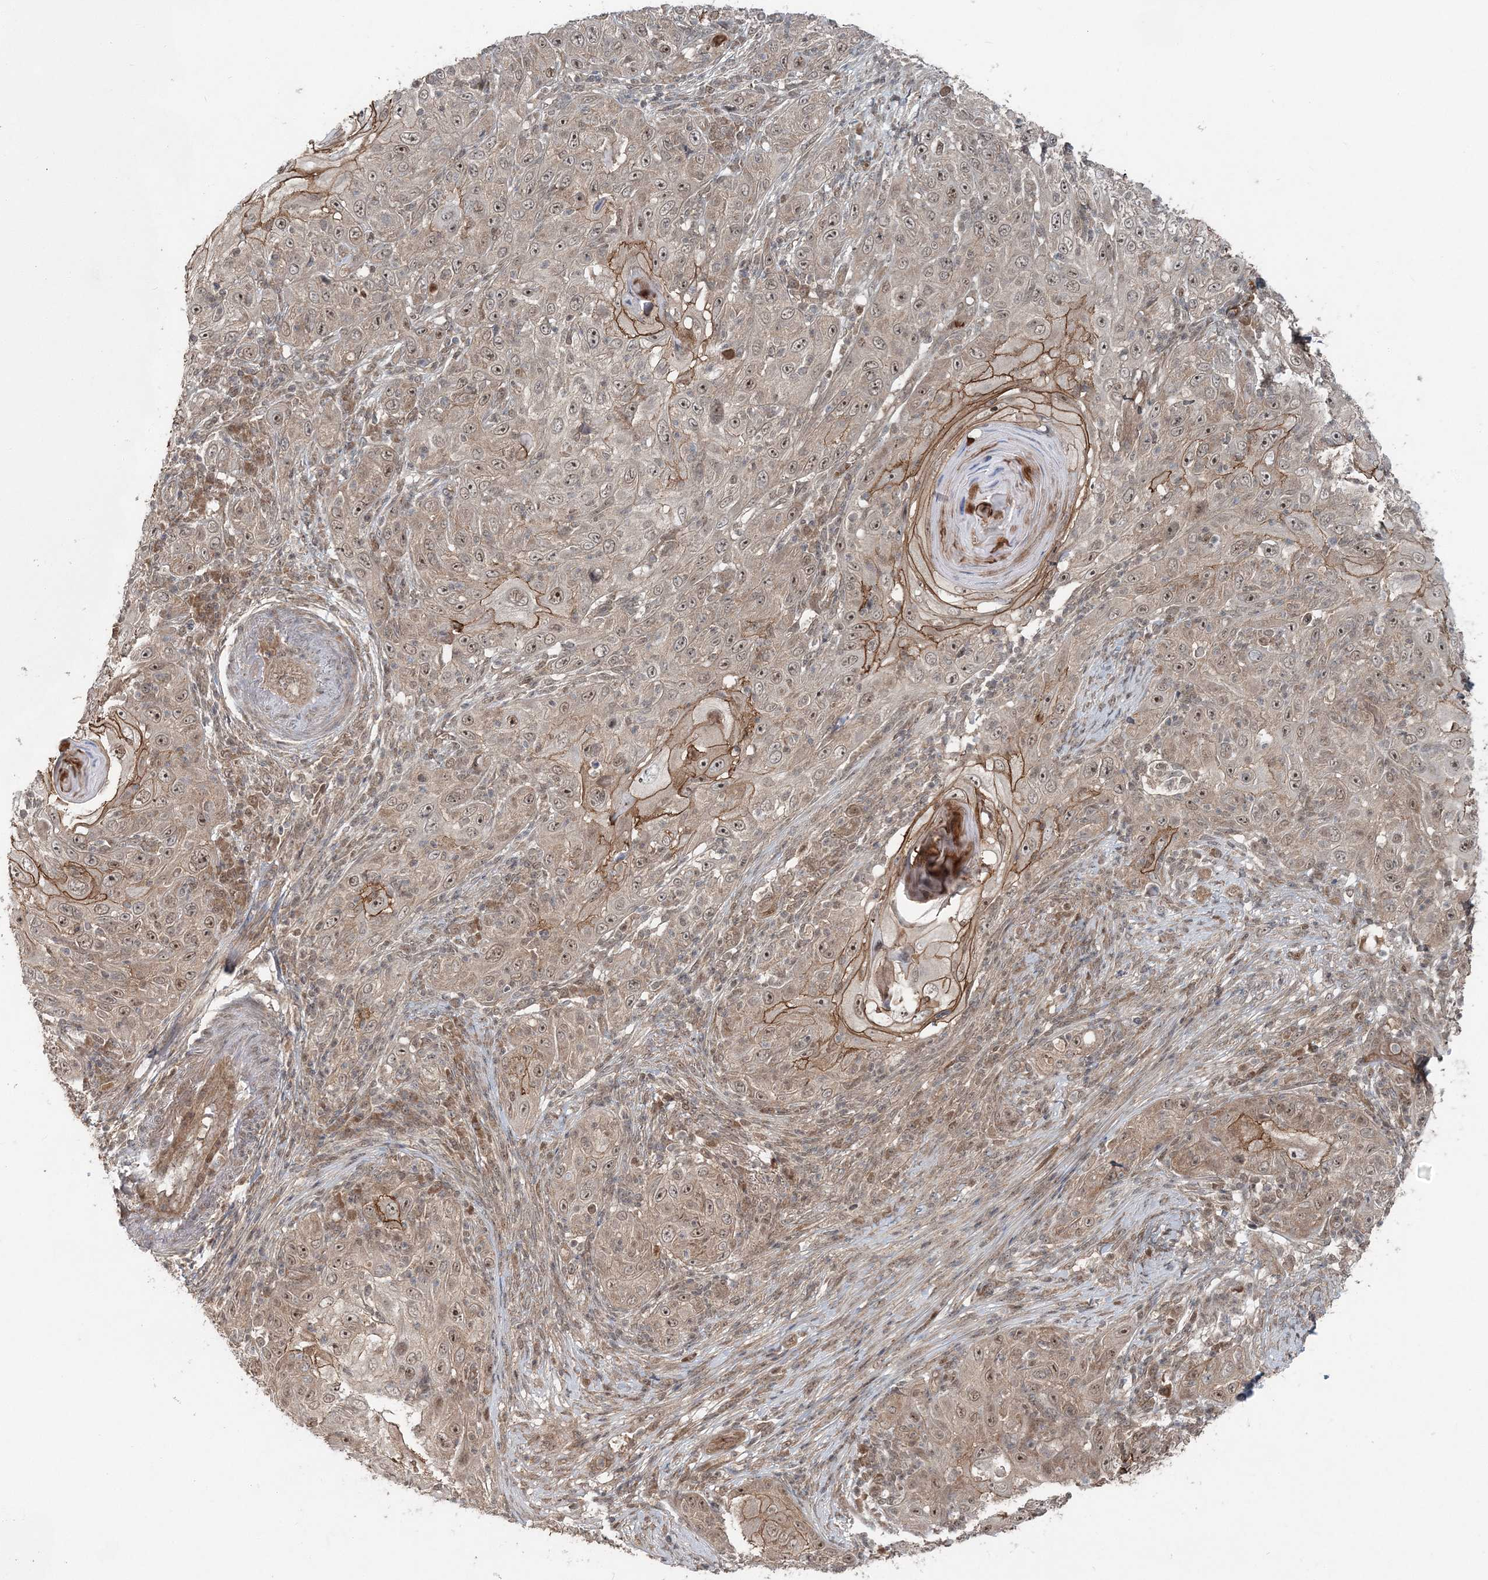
{"staining": {"intensity": "moderate", "quantity": ">75%", "location": "cytoplasmic/membranous,nuclear"}, "tissue": "skin cancer", "cell_type": "Tumor cells", "image_type": "cancer", "snomed": [{"axis": "morphology", "description": "Squamous cell carcinoma, NOS"}, {"axis": "topography", "description": "Skin"}], "caption": "DAB immunohistochemical staining of human skin squamous cell carcinoma displays moderate cytoplasmic/membranous and nuclear protein staining in about >75% of tumor cells.", "gene": "FBXL17", "patient": {"sex": "female", "age": 88}}